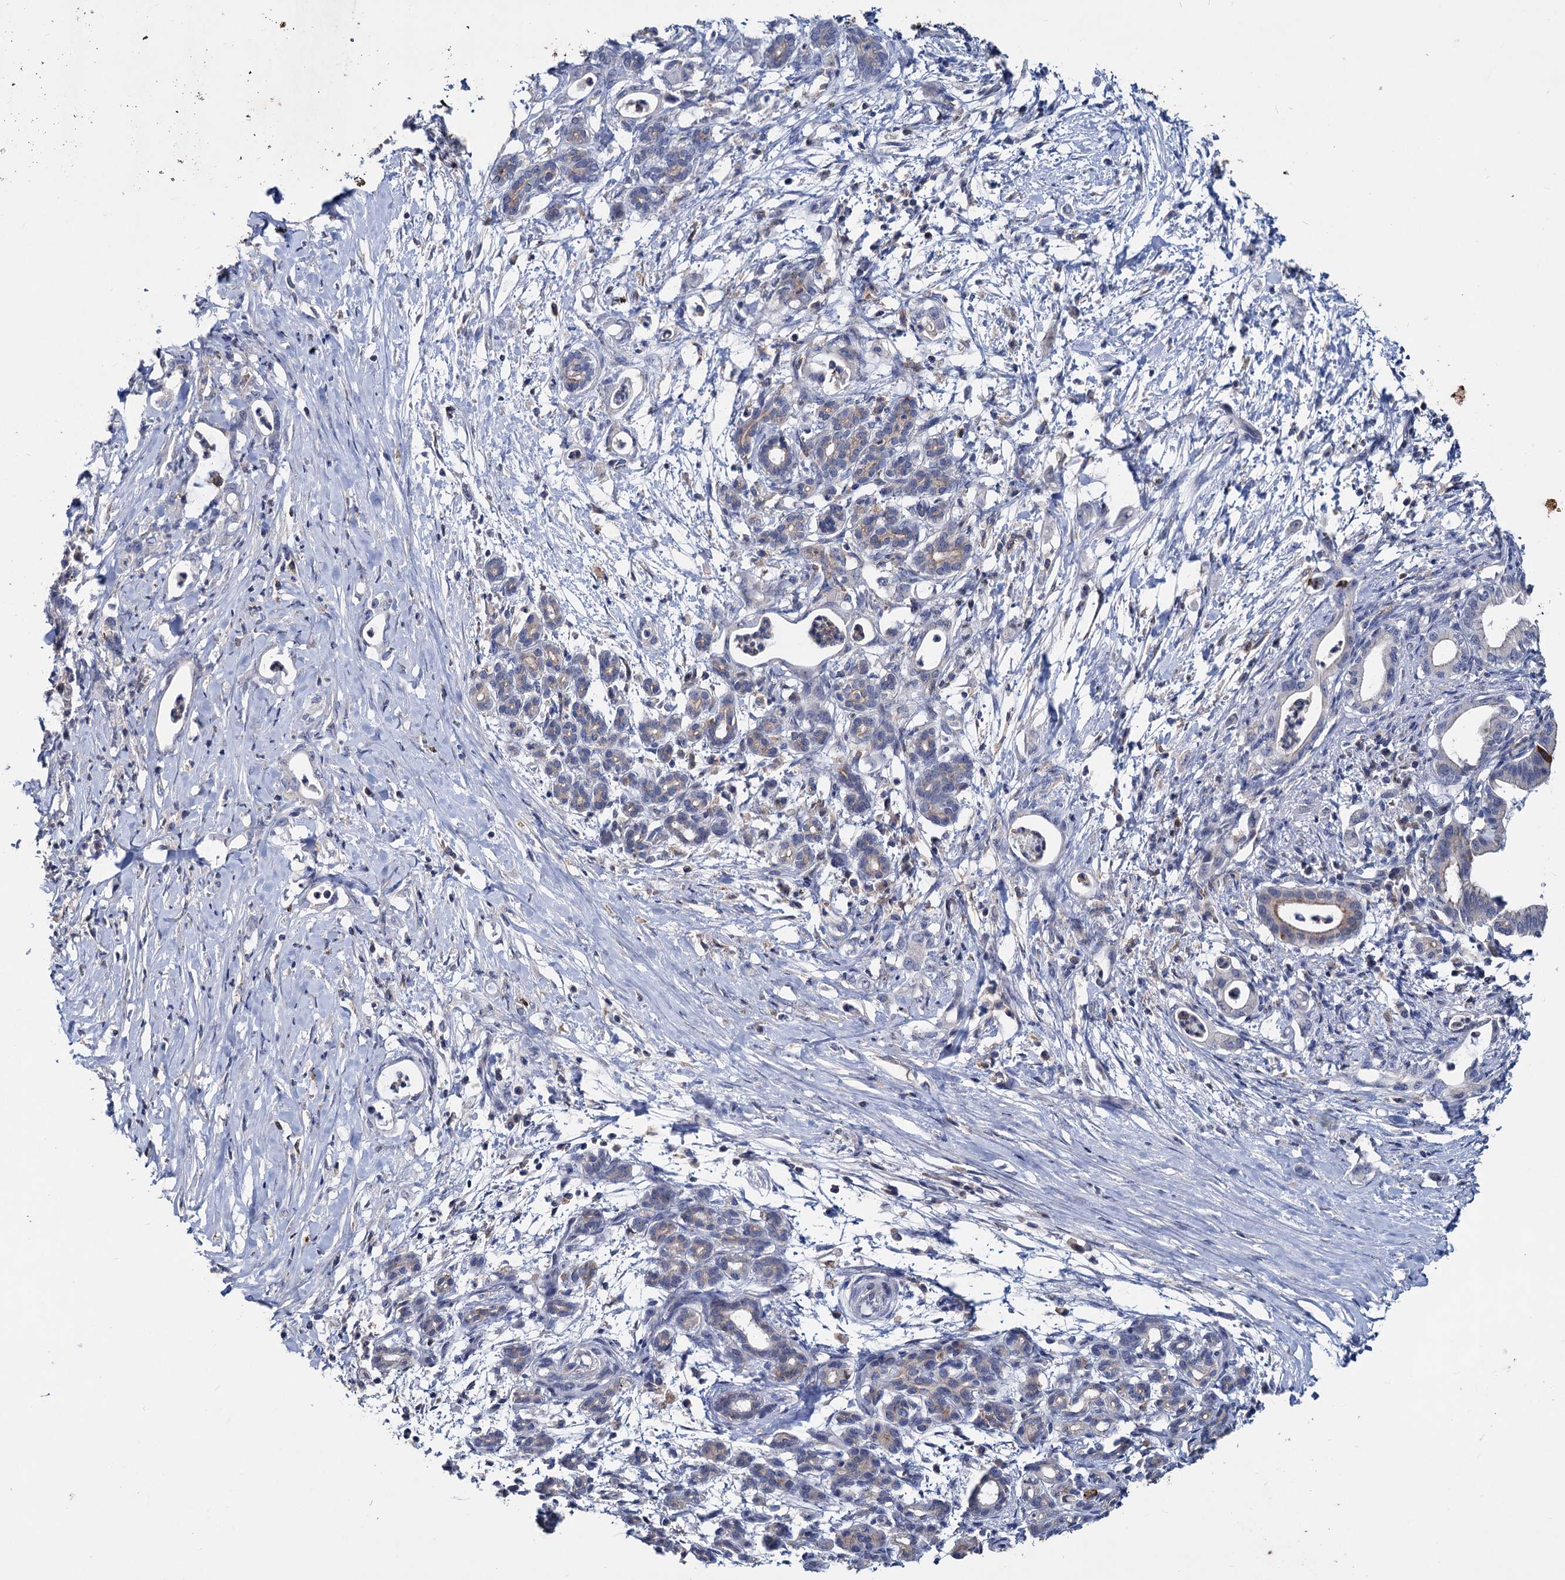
{"staining": {"intensity": "weak", "quantity": "<25%", "location": "cytoplasmic/membranous"}, "tissue": "pancreatic cancer", "cell_type": "Tumor cells", "image_type": "cancer", "snomed": [{"axis": "morphology", "description": "Adenocarcinoma, NOS"}, {"axis": "topography", "description": "Pancreas"}], "caption": "Pancreatic adenocarcinoma was stained to show a protein in brown. There is no significant positivity in tumor cells.", "gene": "LRCH4", "patient": {"sex": "female", "age": 55}}